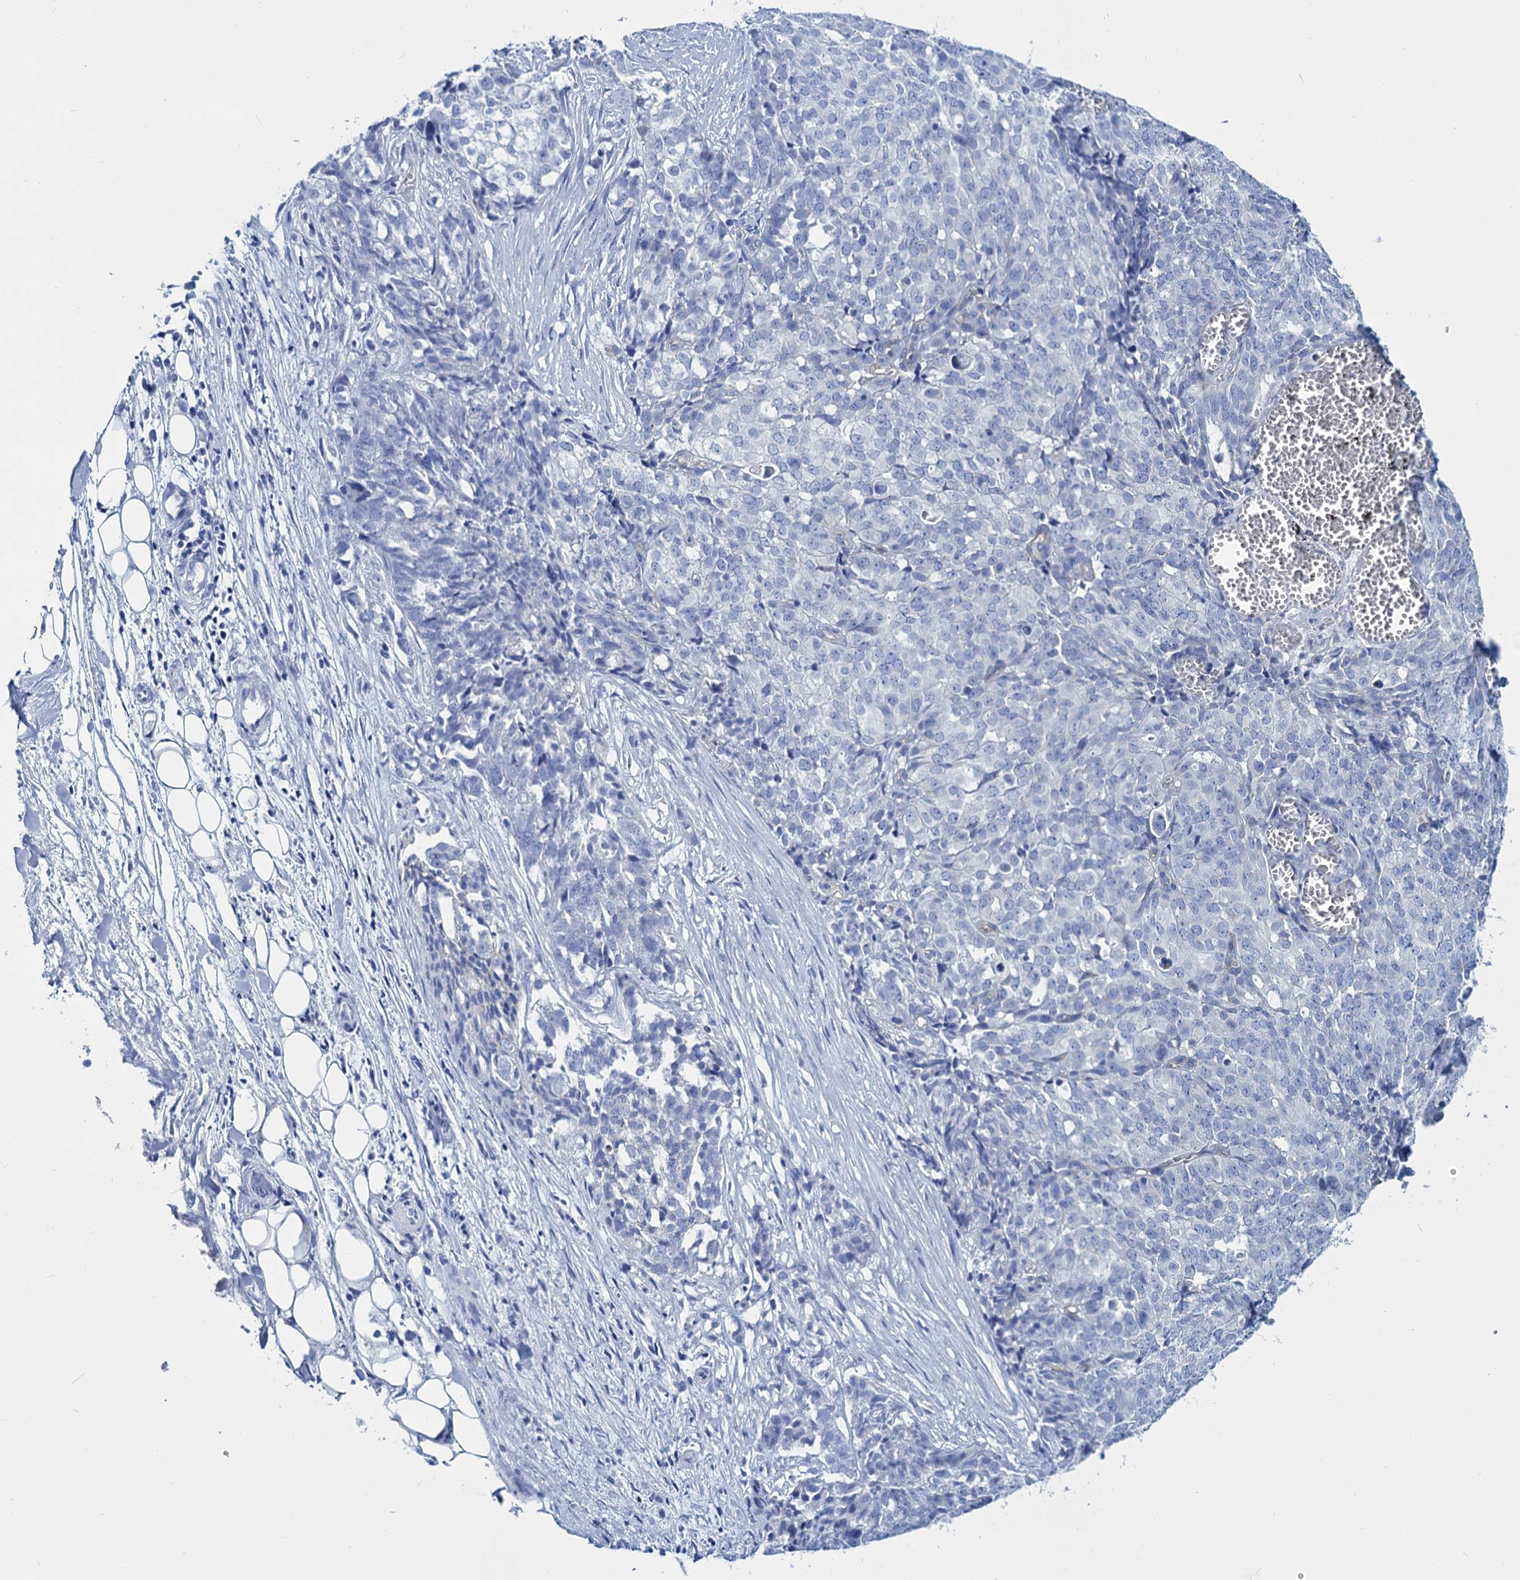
{"staining": {"intensity": "negative", "quantity": "none", "location": "none"}, "tissue": "ovarian cancer", "cell_type": "Tumor cells", "image_type": "cancer", "snomed": [{"axis": "morphology", "description": "Cystadenocarcinoma, serous, NOS"}, {"axis": "topography", "description": "Soft tissue"}, {"axis": "topography", "description": "Ovary"}], "caption": "The histopathology image shows no staining of tumor cells in ovarian cancer. The staining was performed using DAB to visualize the protein expression in brown, while the nuclei were stained in blue with hematoxylin (Magnification: 20x).", "gene": "SLC1A3", "patient": {"sex": "female", "age": 57}}